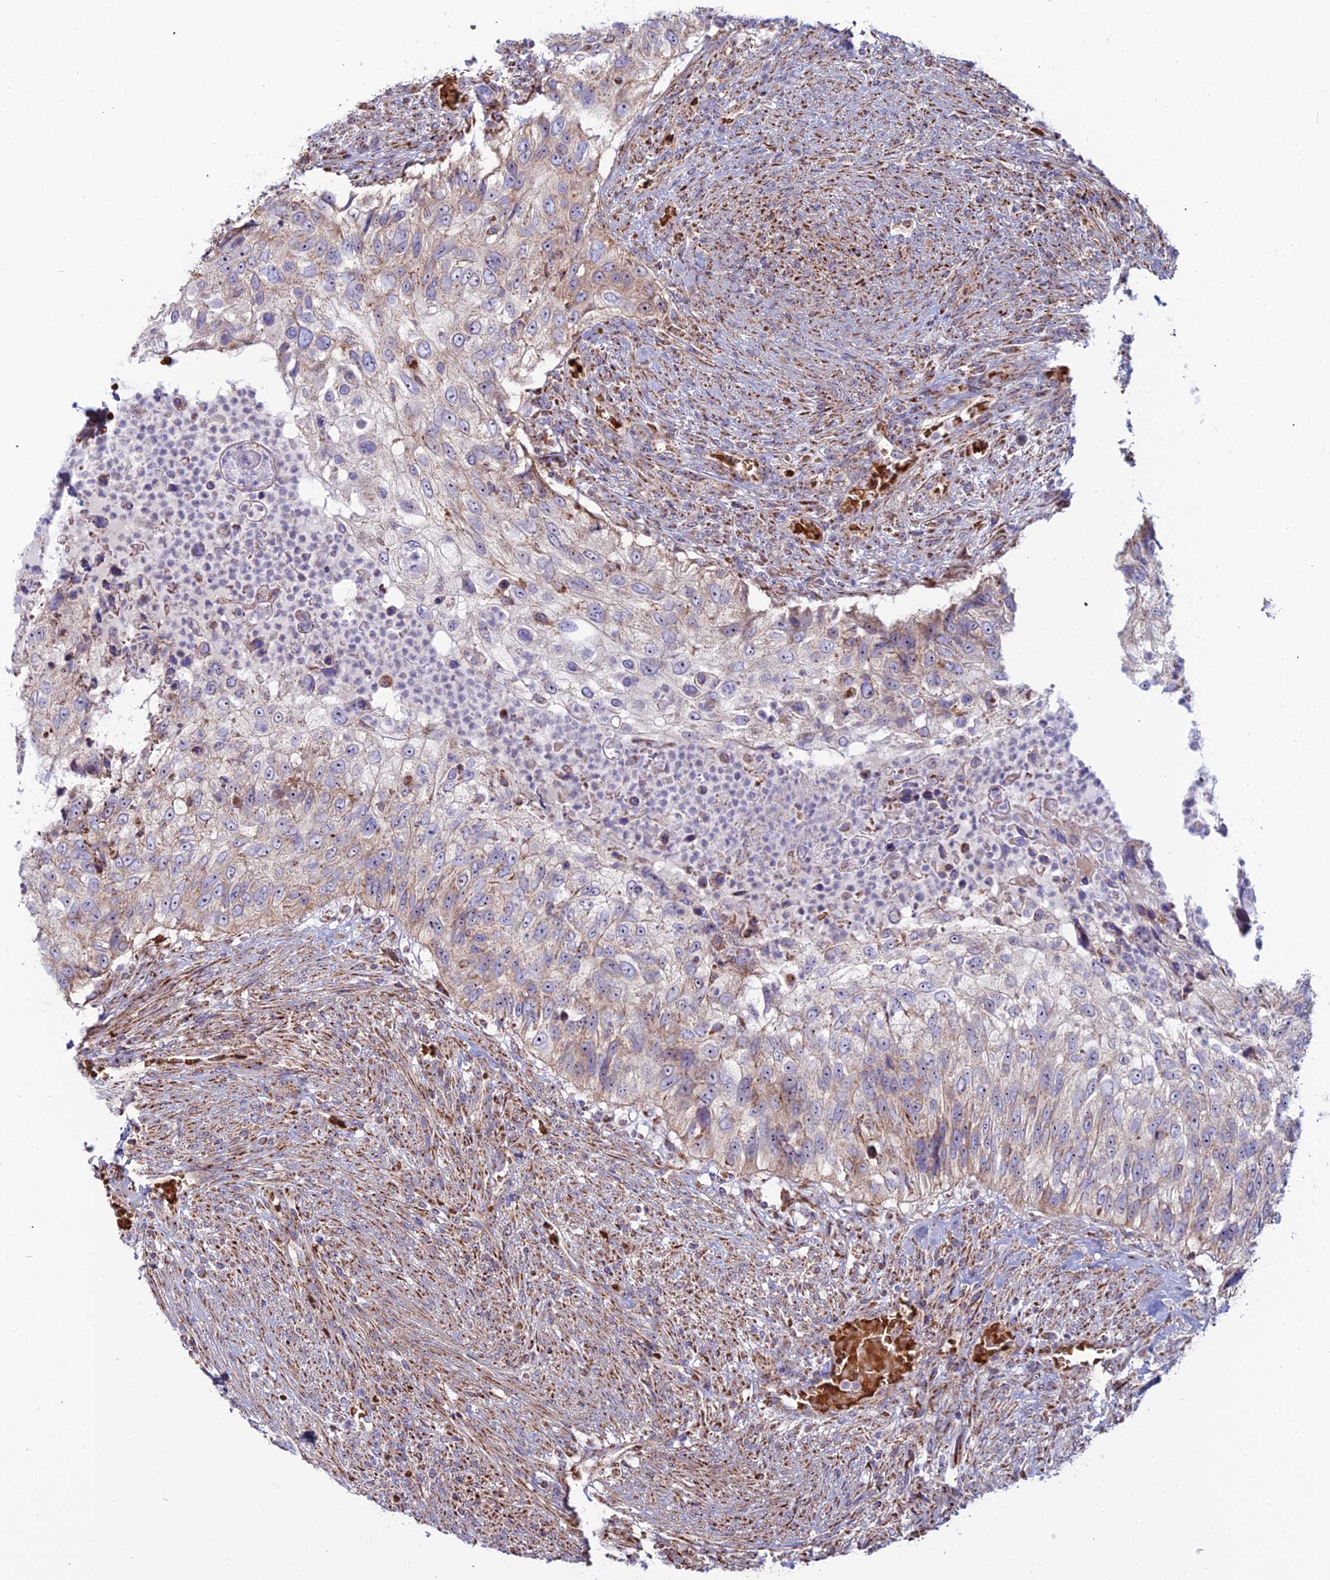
{"staining": {"intensity": "weak", "quantity": "25%-75%", "location": "cytoplasmic/membranous"}, "tissue": "urothelial cancer", "cell_type": "Tumor cells", "image_type": "cancer", "snomed": [{"axis": "morphology", "description": "Urothelial carcinoma, High grade"}, {"axis": "topography", "description": "Urinary bladder"}], "caption": "An IHC image of tumor tissue is shown. Protein staining in brown labels weak cytoplasmic/membranous positivity in urothelial cancer within tumor cells.", "gene": "SLC35F4", "patient": {"sex": "female", "age": 60}}